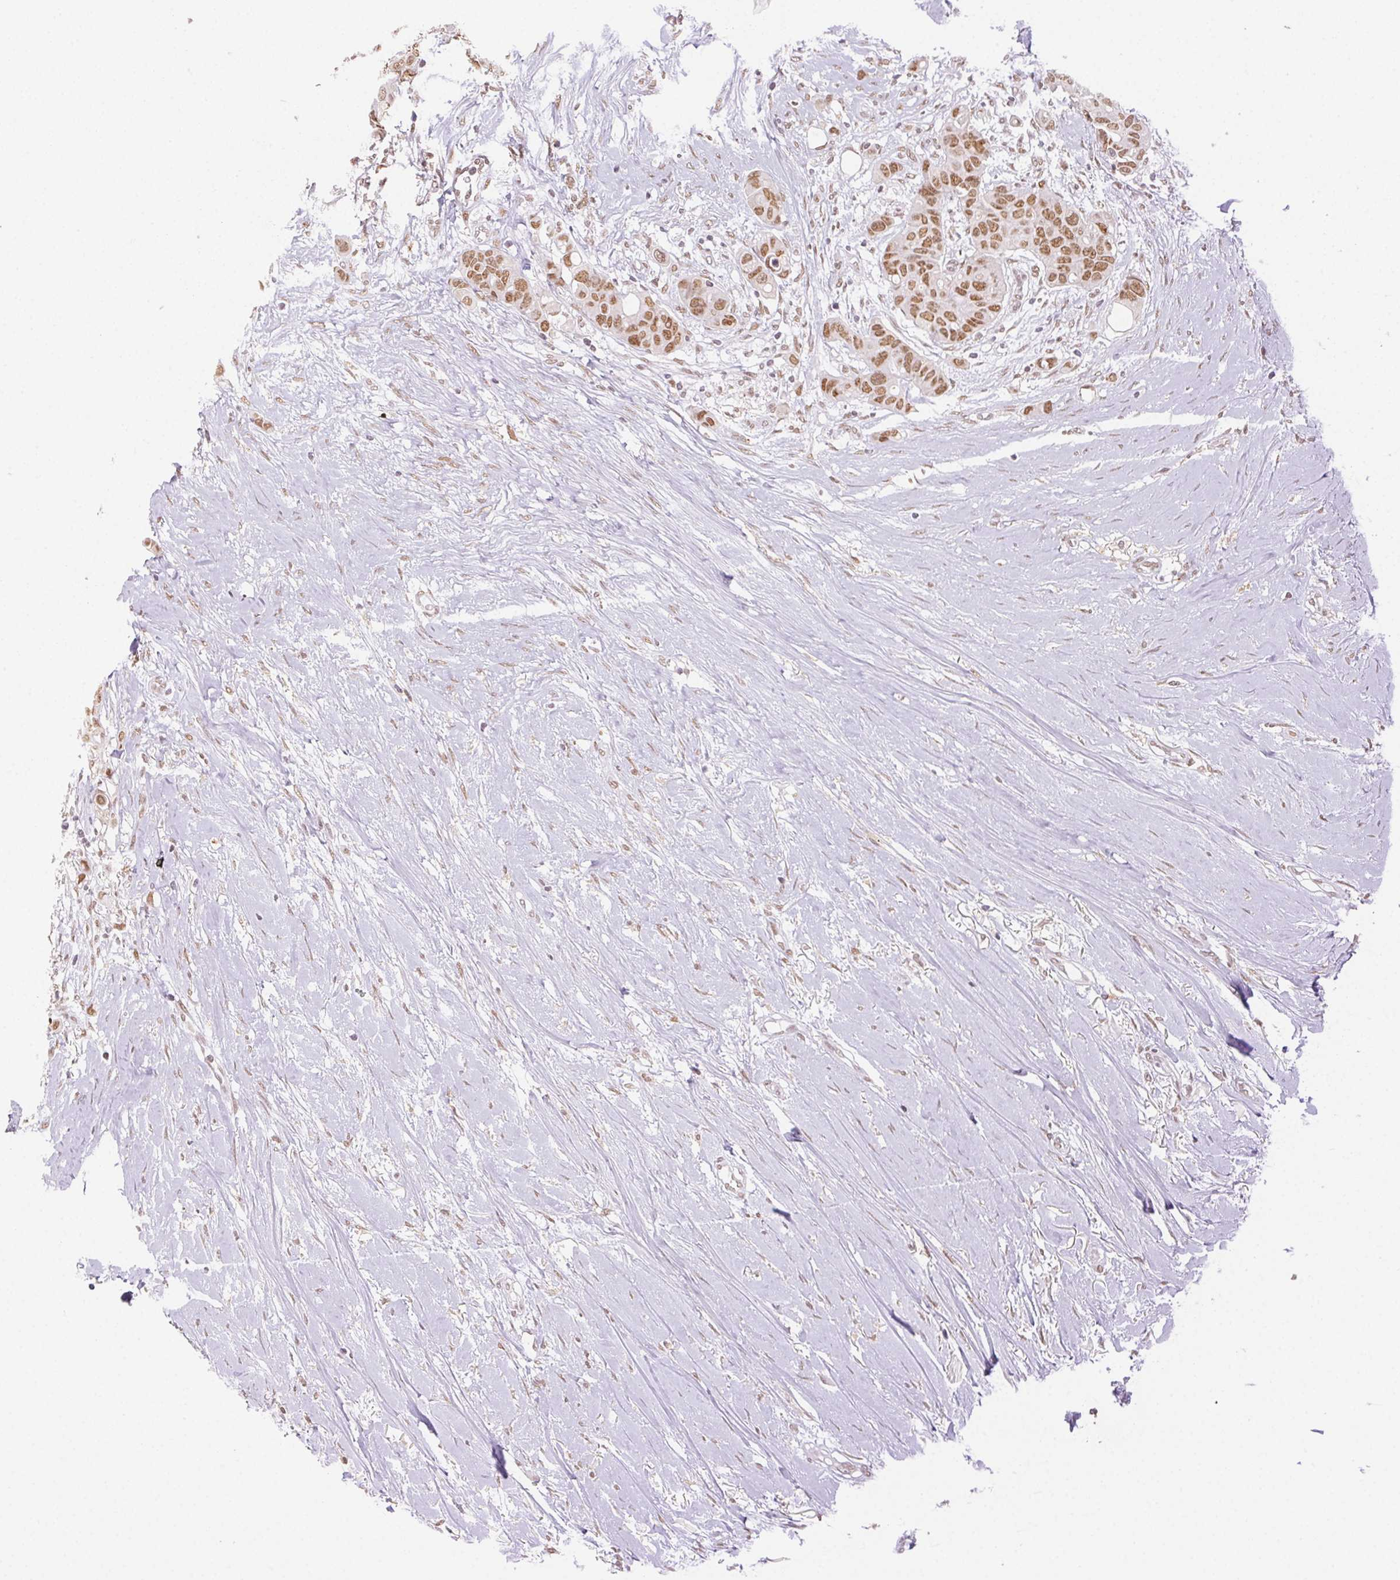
{"staining": {"intensity": "moderate", "quantity": ">75%", "location": "nuclear"}, "tissue": "breast cancer", "cell_type": "Tumor cells", "image_type": "cancer", "snomed": [{"axis": "morphology", "description": "Duct carcinoma"}, {"axis": "topography", "description": "Breast"}], "caption": "Breast cancer (invasive ductal carcinoma) stained with a brown dye exhibits moderate nuclear positive expression in approximately >75% of tumor cells.", "gene": "H2AZ2", "patient": {"sex": "female", "age": 54}}